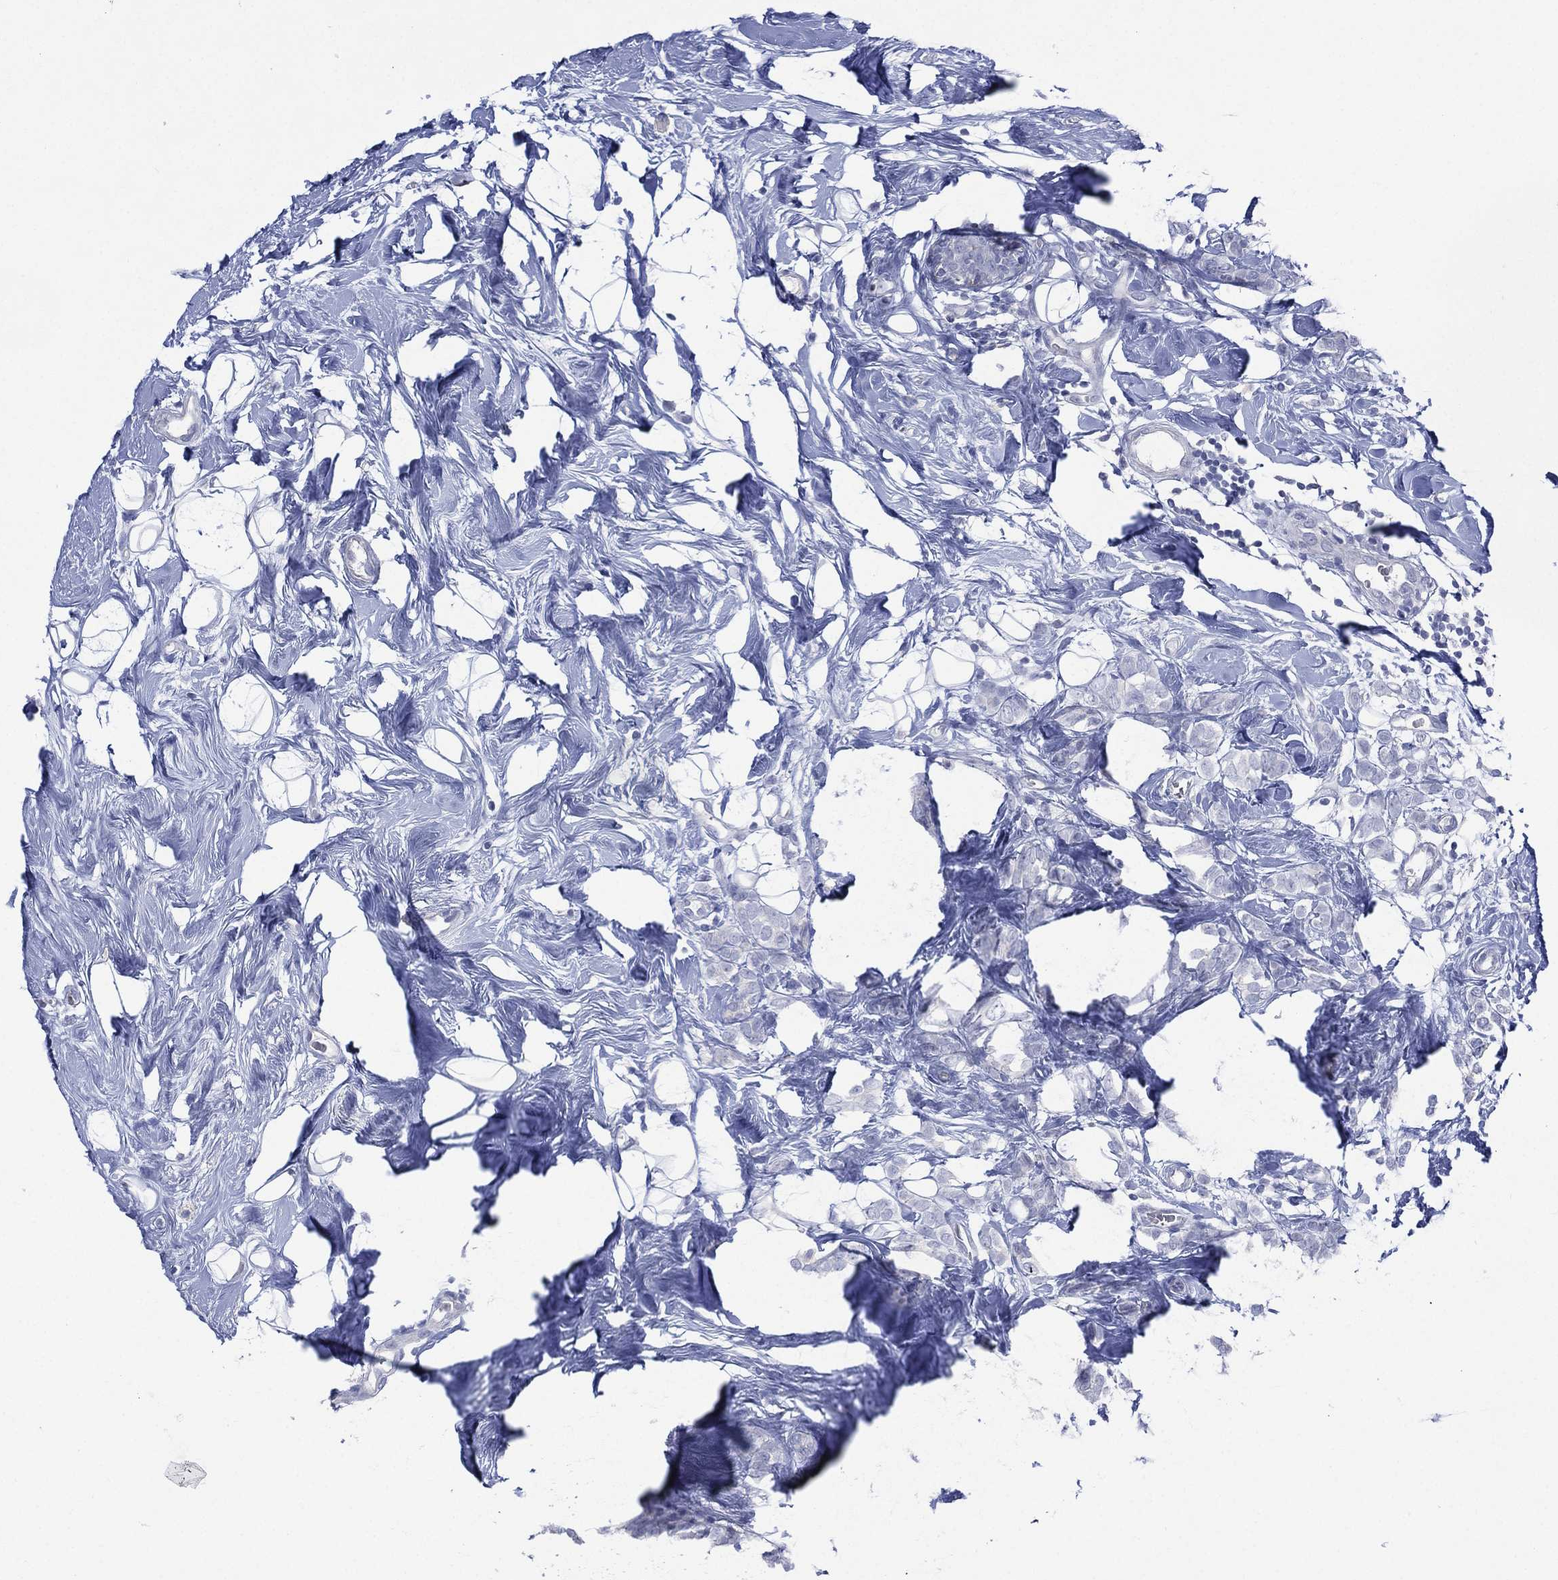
{"staining": {"intensity": "negative", "quantity": "none", "location": "none"}, "tissue": "breast cancer", "cell_type": "Tumor cells", "image_type": "cancer", "snomed": [{"axis": "morphology", "description": "Lobular carcinoma"}, {"axis": "topography", "description": "Breast"}], "caption": "An immunohistochemistry image of breast cancer is shown. There is no staining in tumor cells of breast cancer. (Brightfield microscopy of DAB (3,3'-diaminobenzidine) IHC at high magnification).", "gene": "TMEM247", "patient": {"sex": "female", "age": 49}}